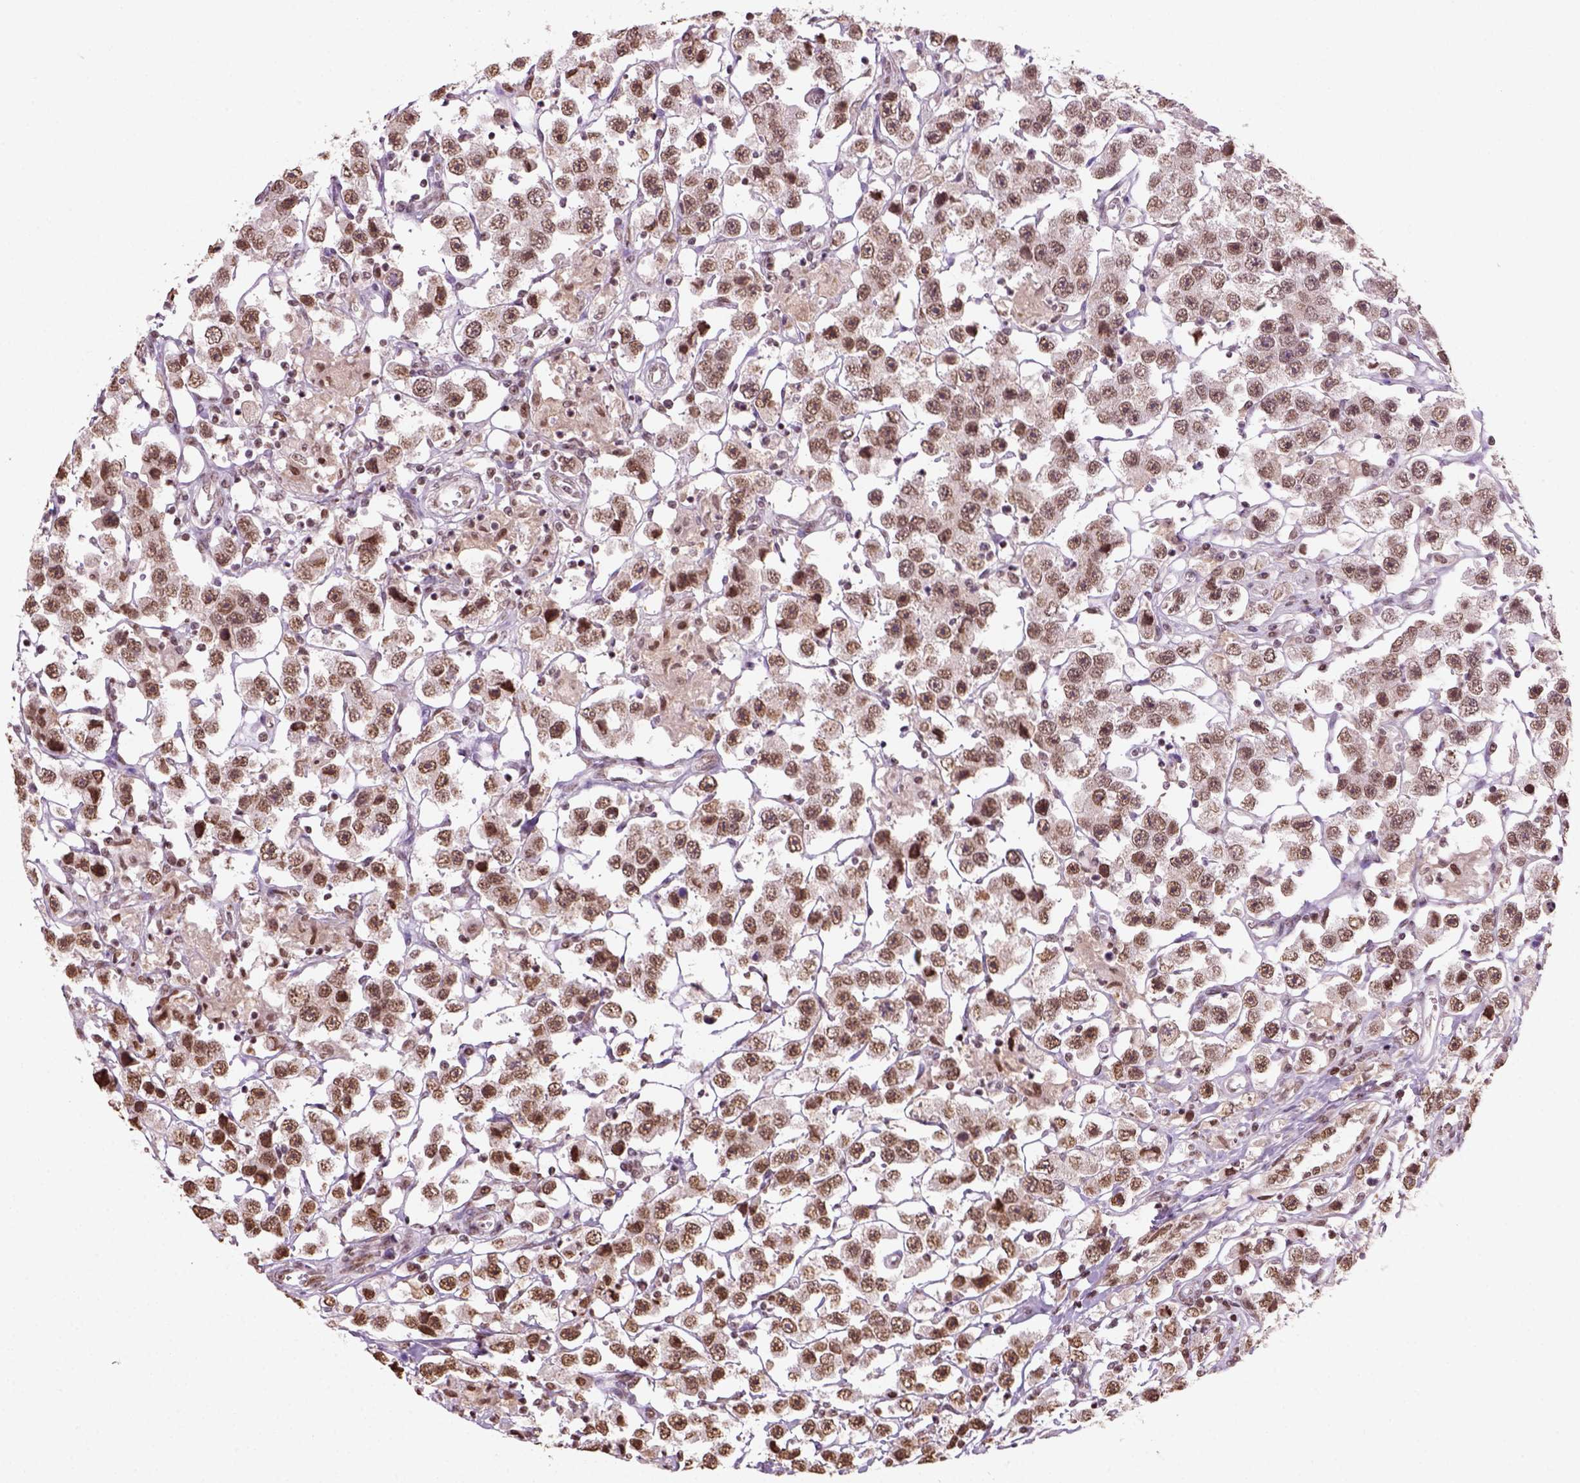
{"staining": {"intensity": "moderate", "quantity": ">75%", "location": "nuclear"}, "tissue": "testis cancer", "cell_type": "Tumor cells", "image_type": "cancer", "snomed": [{"axis": "morphology", "description": "Seminoma, NOS"}, {"axis": "topography", "description": "Testis"}], "caption": "Protein staining displays moderate nuclear positivity in approximately >75% of tumor cells in seminoma (testis).", "gene": "GOT1", "patient": {"sex": "male", "age": 45}}